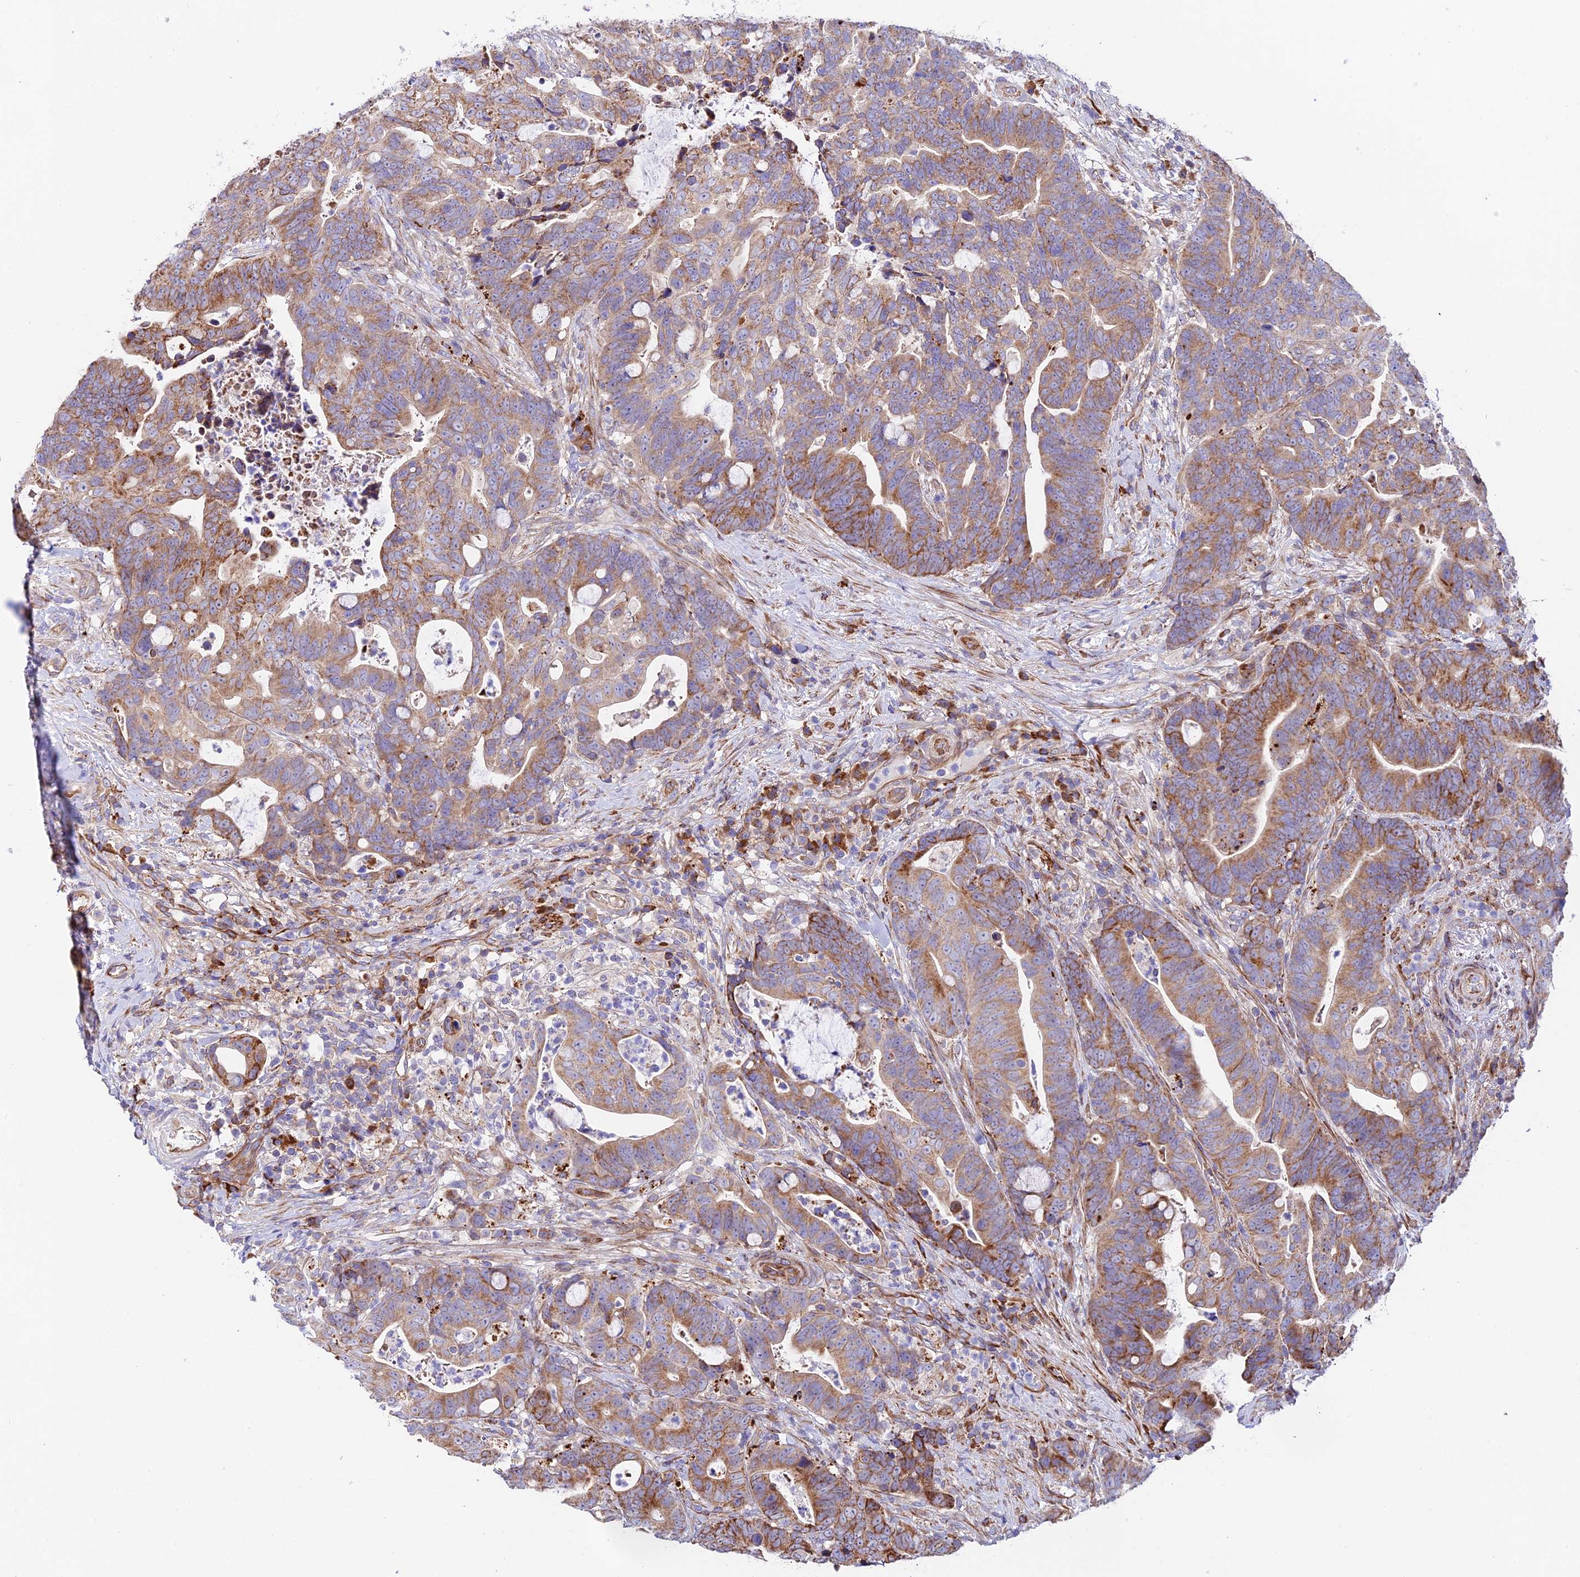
{"staining": {"intensity": "moderate", "quantity": ">75%", "location": "cytoplasmic/membranous"}, "tissue": "colorectal cancer", "cell_type": "Tumor cells", "image_type": "cancer", "snomed": [{"axis": "morphology", "description": "Adenocarcinoma, NOS"}, {"axis": "topography", "description": "Colon"}], "caption": "Immunohistochemical staining of human adenocarcinoma (colorectal) displays medium levels of moderate cytoplasmic/membranous protein expression in about >75% of tumor cells. The protein of interest is stained brown, and the nuclei are stained in blue (DAB (3,3'-diaminobenzidine) IHC with brightfield microscopy, high magnification).", "gene": "VPS13C", "patient": {"sex": "female", "age": 82}}